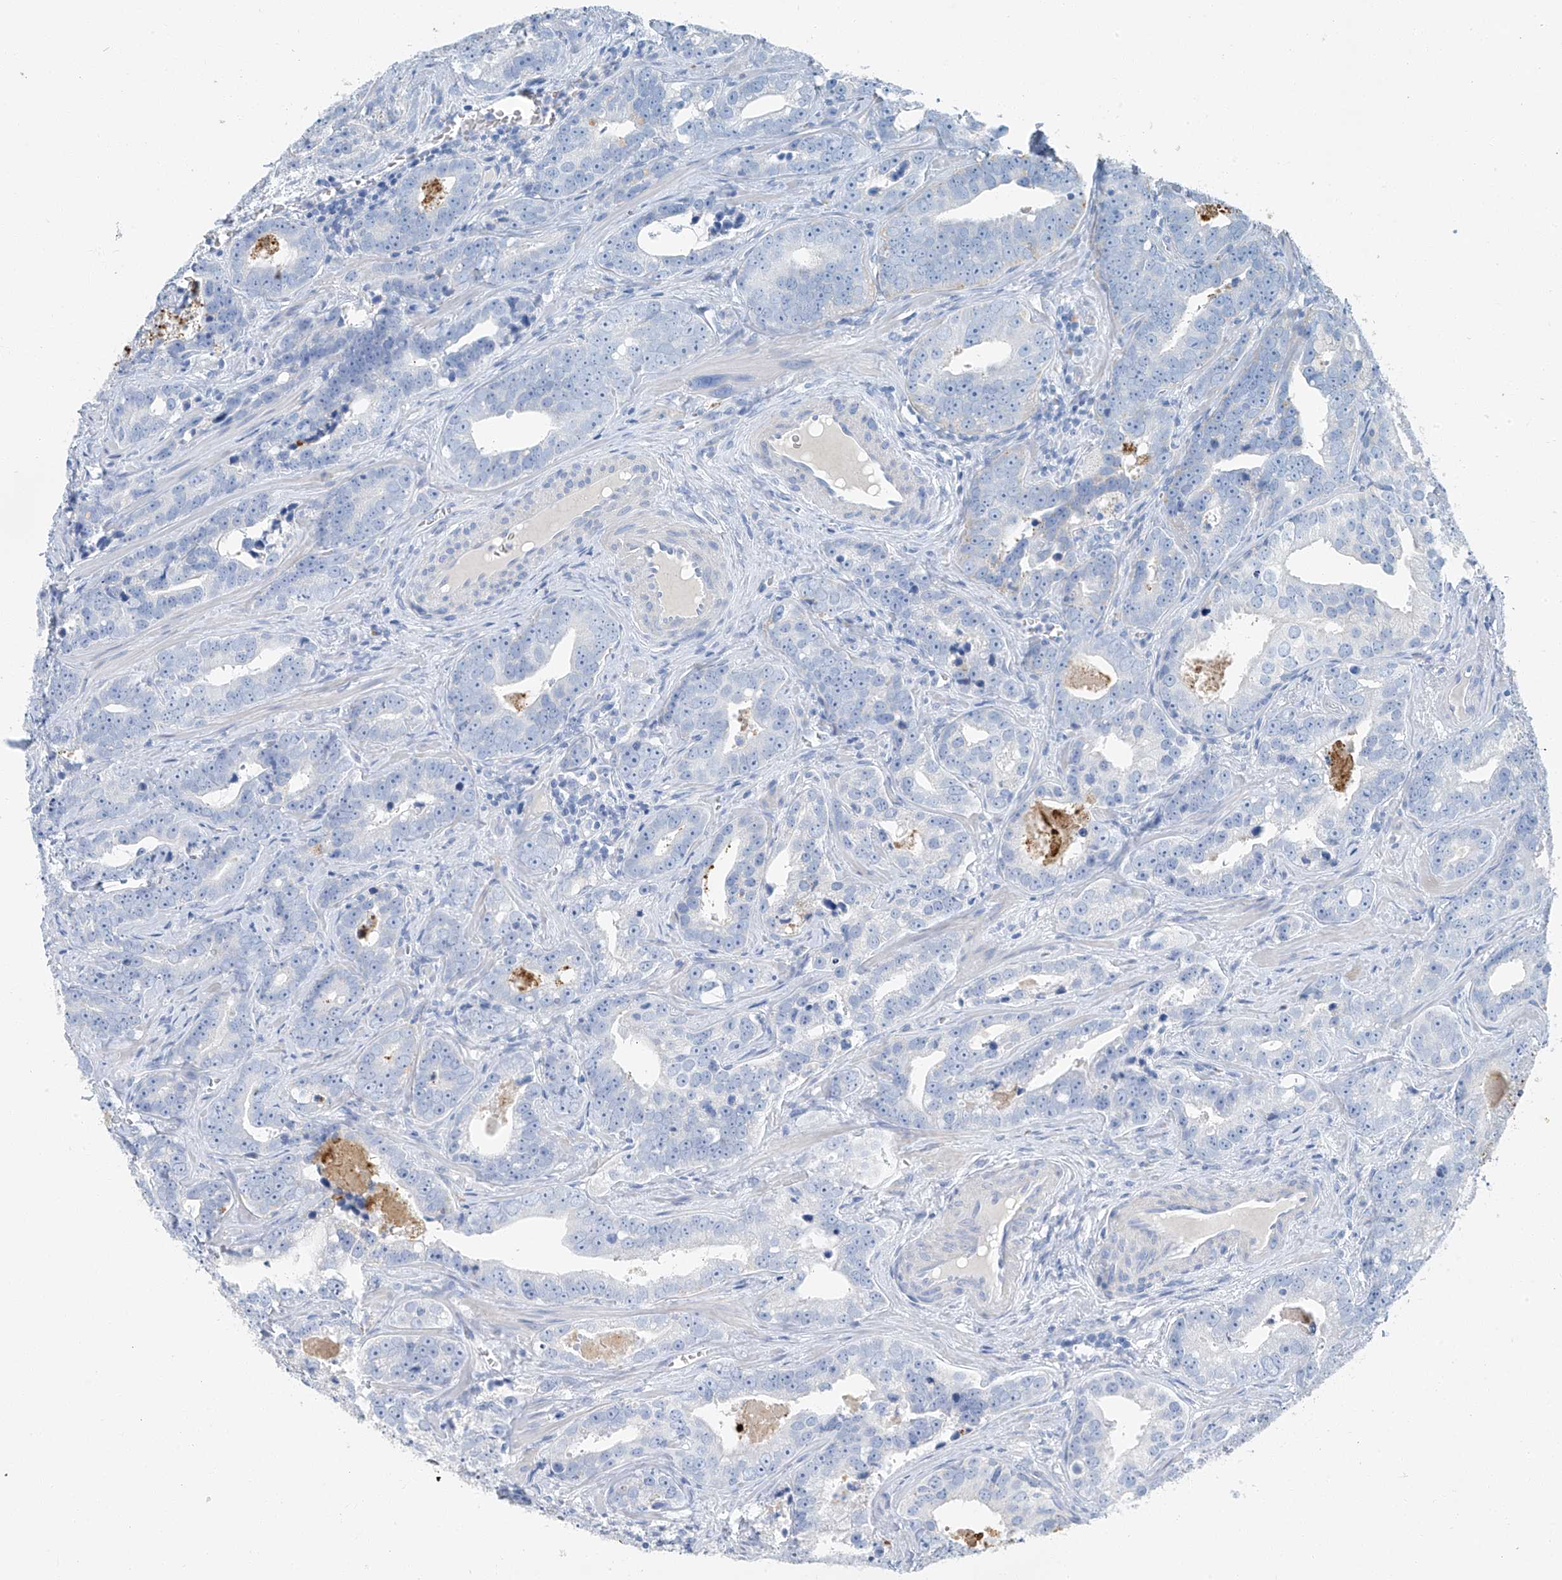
{"staining": {"intensity": "negative", "quantity": "none", "location": "none"}, "tissue": "prostate cancer", "cell_type": "Tumor cells", "image_type": "cancer", "snomed": [{"axis": "morphology", "description": "Adenocarcinoma, High grade"}, {"axis": "topography", "description": "Prostate"}], "caption": "Immunohistochemistry (IHC) photomicrograph of neoplastic tissue: high-grade adenocarcinoma (prostate) stained with DAB (3,3'-diaminobenzidine) reveals no significant protein positivity in tumor cells.", "gene": "C1orf87", "patient": {"sex": "male", "age": 62}}